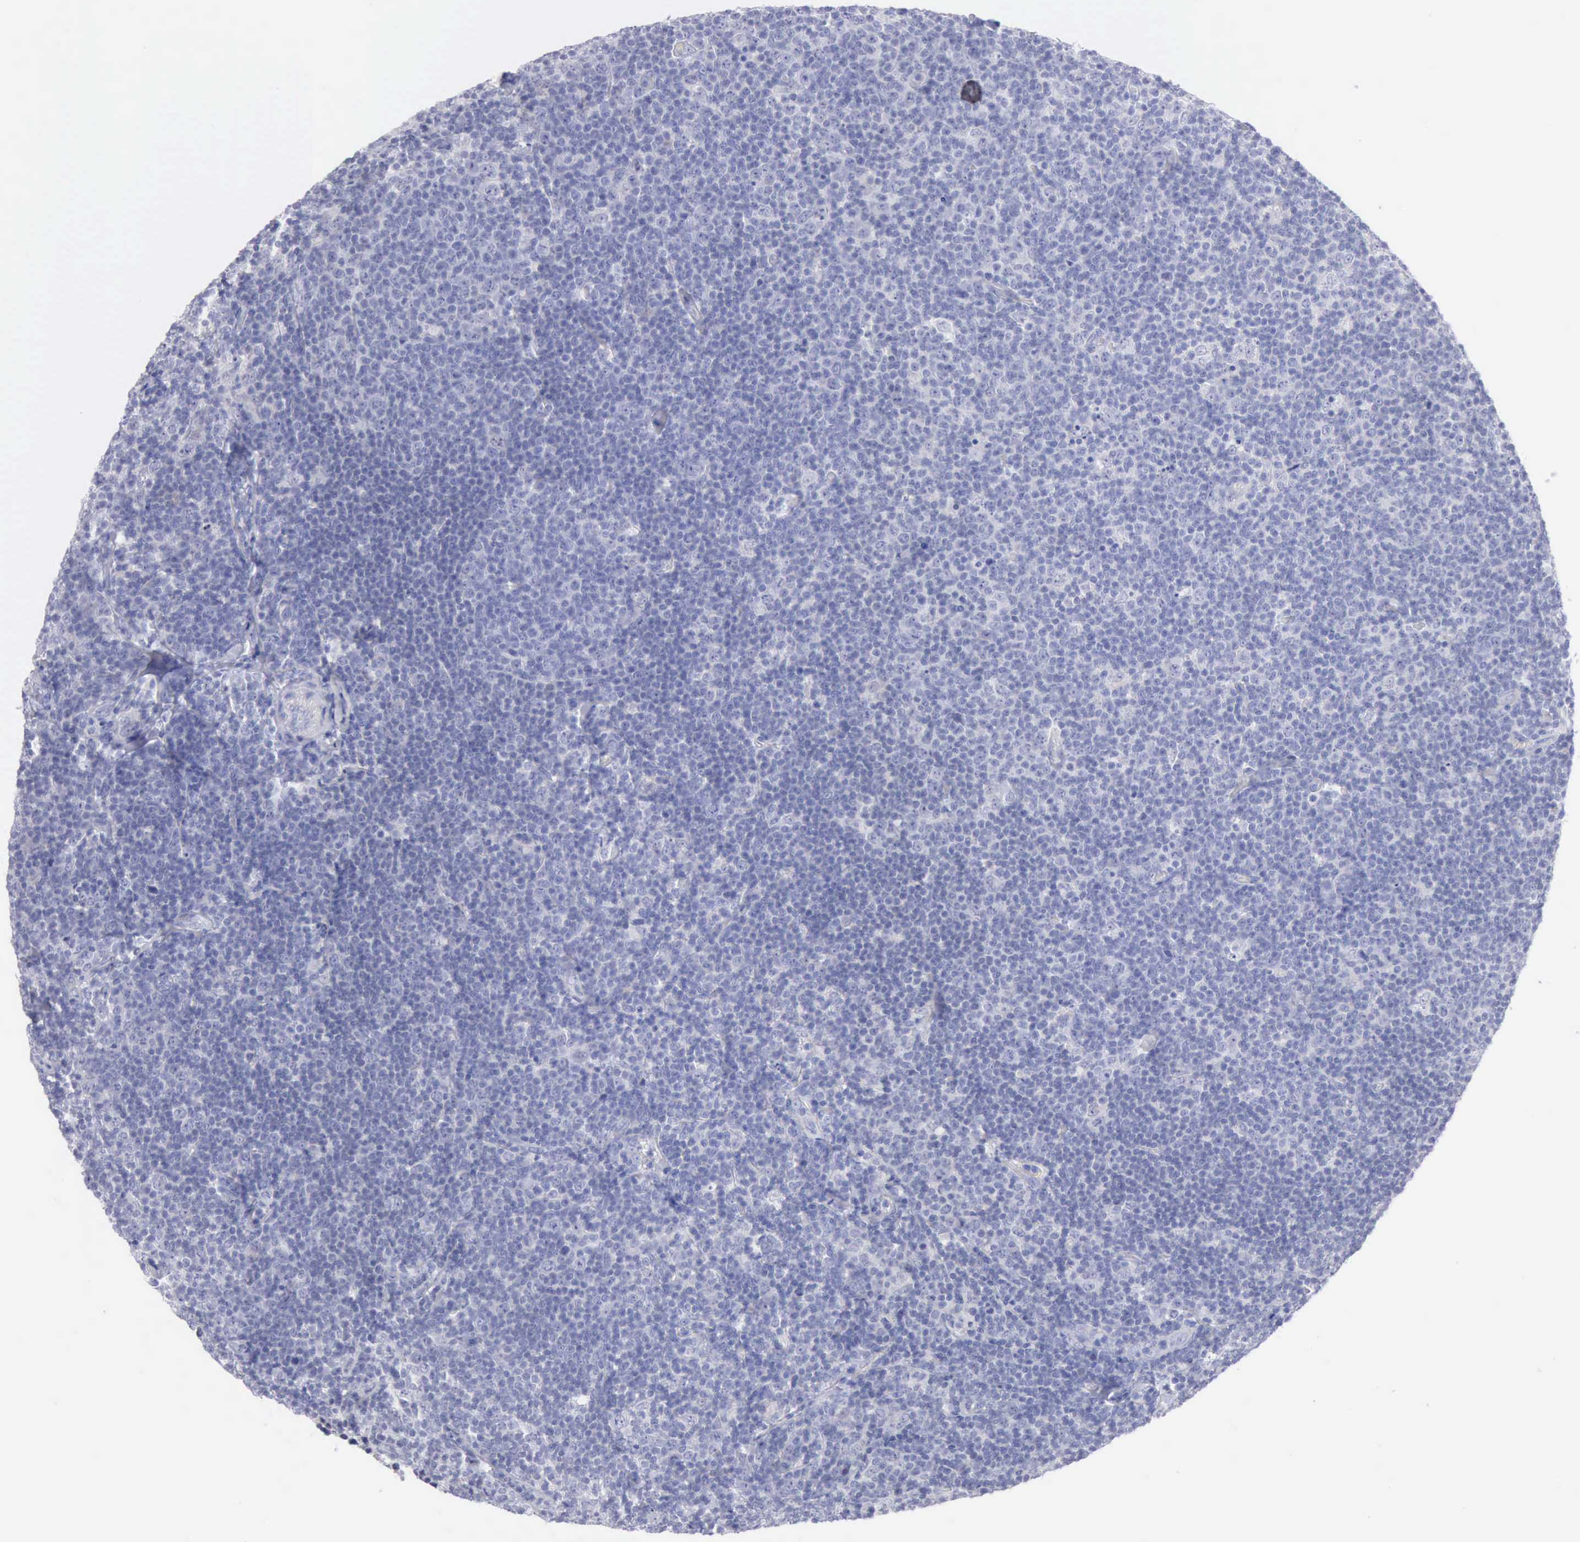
{"staining": {"intensity": "negative", "quantity": "none", "location": "none"}, "tissue": "lymphoma", "cell_type": "Tumor cells", "image_type": "cancer", "snomed": [{"axis": "morphology", "description": "Malignant lymphoma, non-Hodgkin's type, Low grade"}, {"axis": "topography", "description": "Lymph node"}], "caption": "The image demonstrates no significant expression in tumor cells of malignant lymphoma, non-Hodgkin's type (low-grade).", "gene": "ANGEL1", "patient": {"sex": "male", "age": 74}}